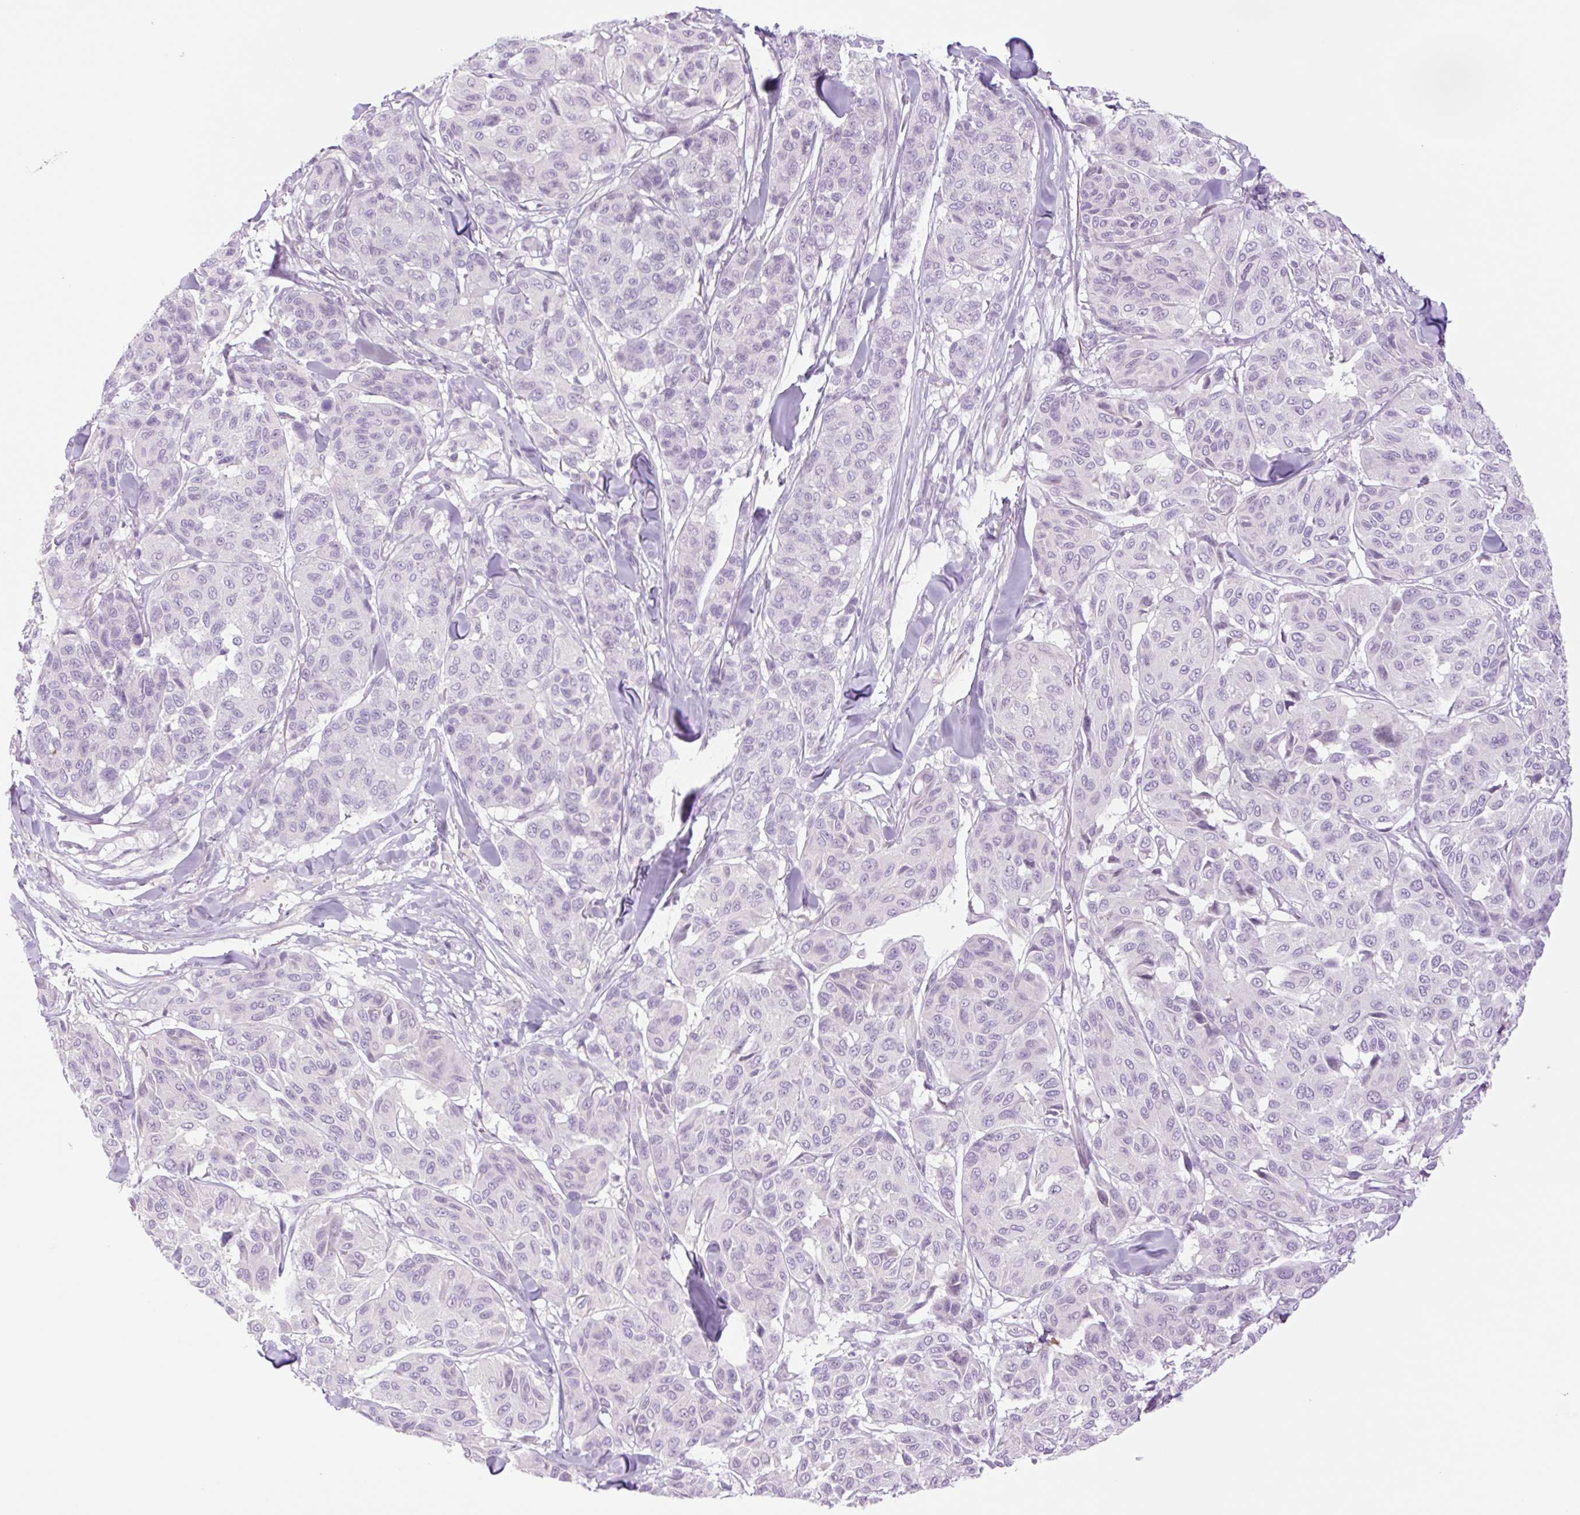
{"staining": {"intensity": "negative", "quantity": "none", "location": "none"}, "tissue": "melanoma", "cell_type": "Tumor cells", "image_type": "cancer", "snomed": [{"axis": "morphology", "description": "Malignant melanoma, NOS"}, {"axis": "topography", "description": "Skin"}], "caption": "An immunohistochemistry image of malignant melanoma is shown. There is no staining in tumor cells of malignant melanoma.", "gene": "TBX15", "patient": {"sex": "female", "age": 66}}